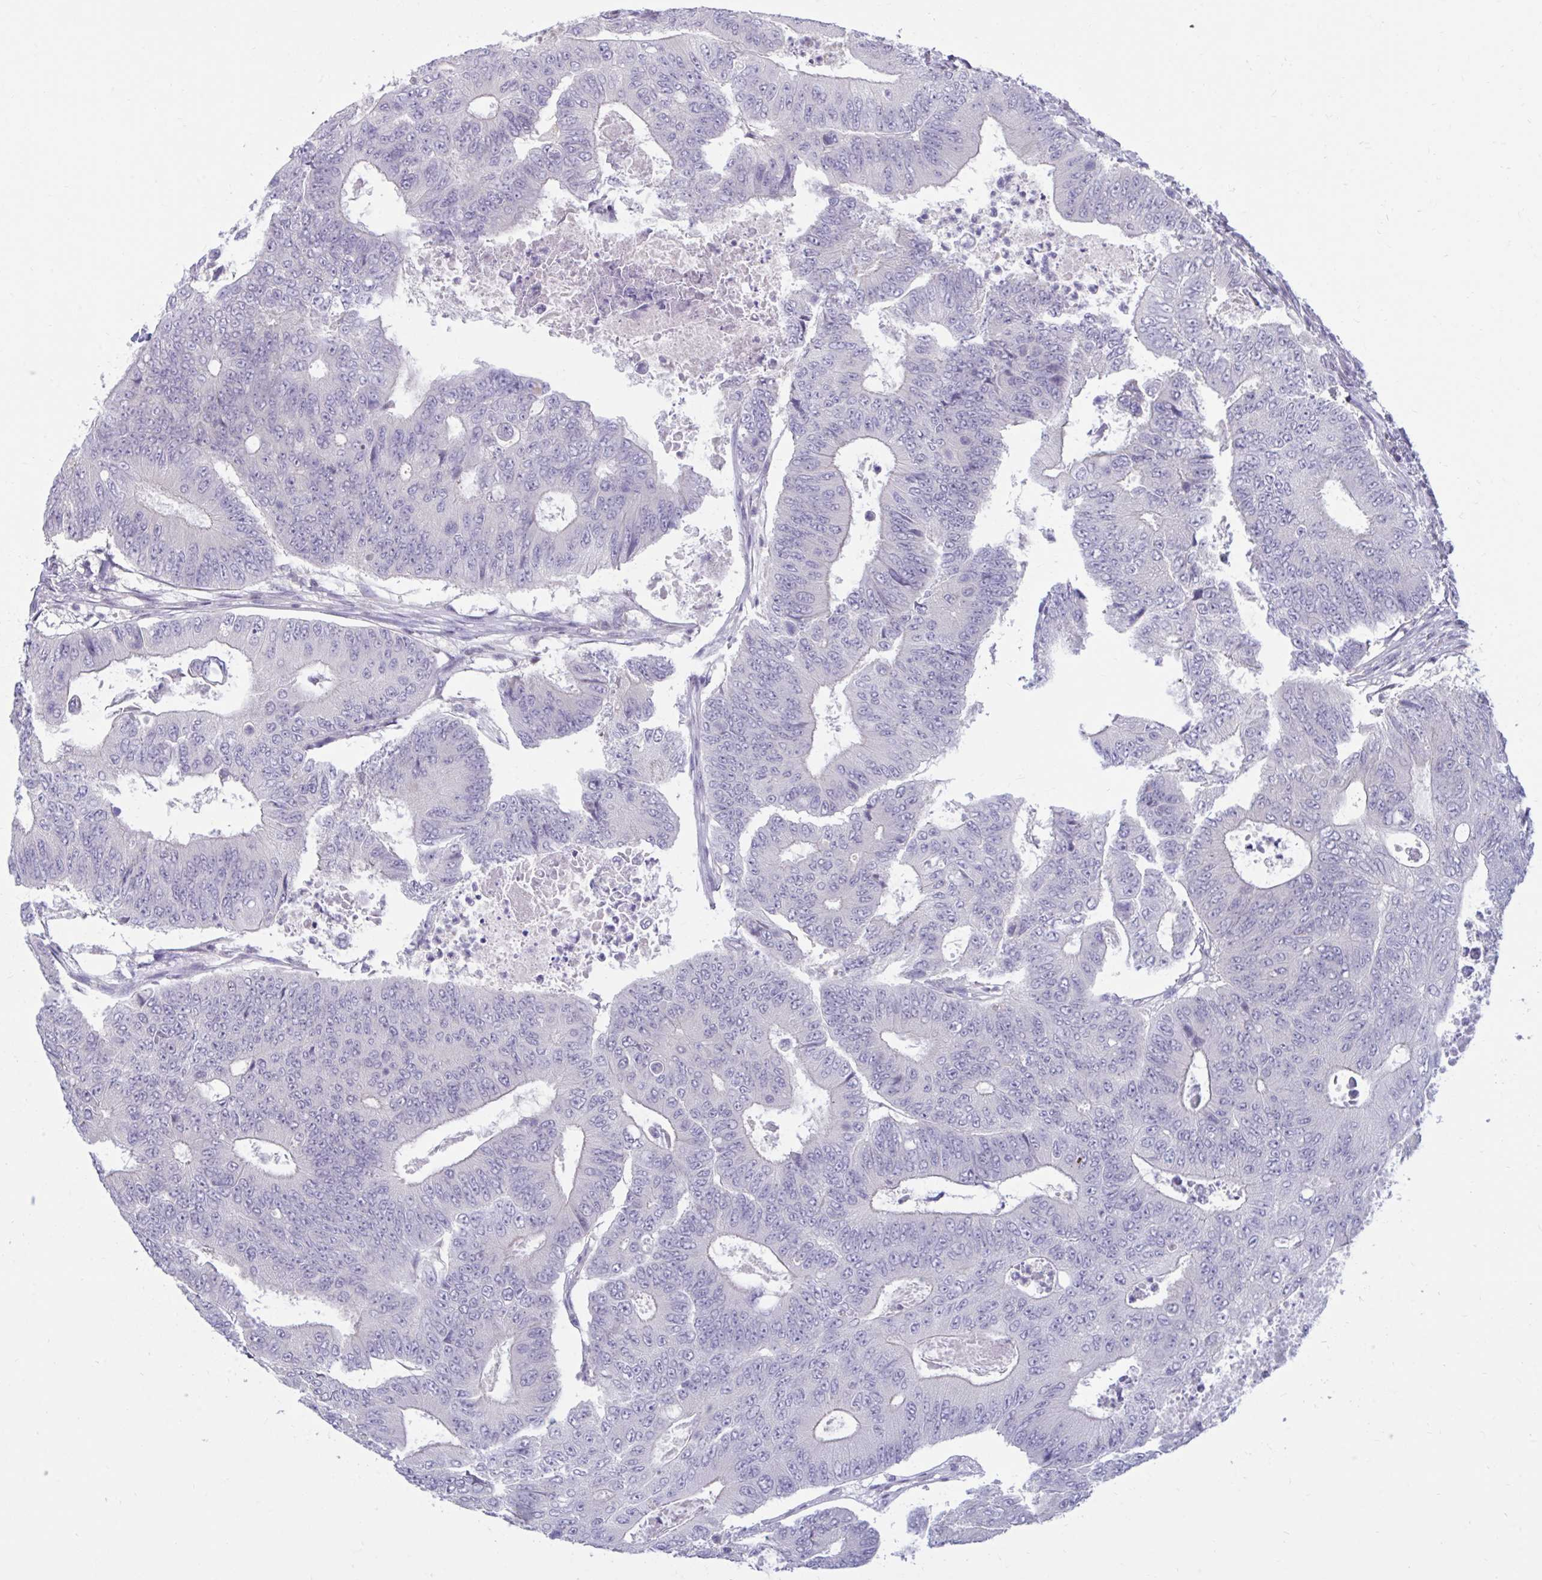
{"staining": {"intensity": "negative", "quantity": "none", "location": "none"}, "tissue": "colorectal cancer", "cell_type": "Tumor cells", "image_type": "cancer", "snomed": [{"axis": "morphology", "description": "Adenocarcinoma, NOS"}, {"axis": "topography", "description": "Colon"}], "caption": "Protein analysis of adenocarcinoma (colorectal) reveals no significant staining in tumor cells.", "gene": "ARPP19", "patient": {"sex": "female", "age": 48}}